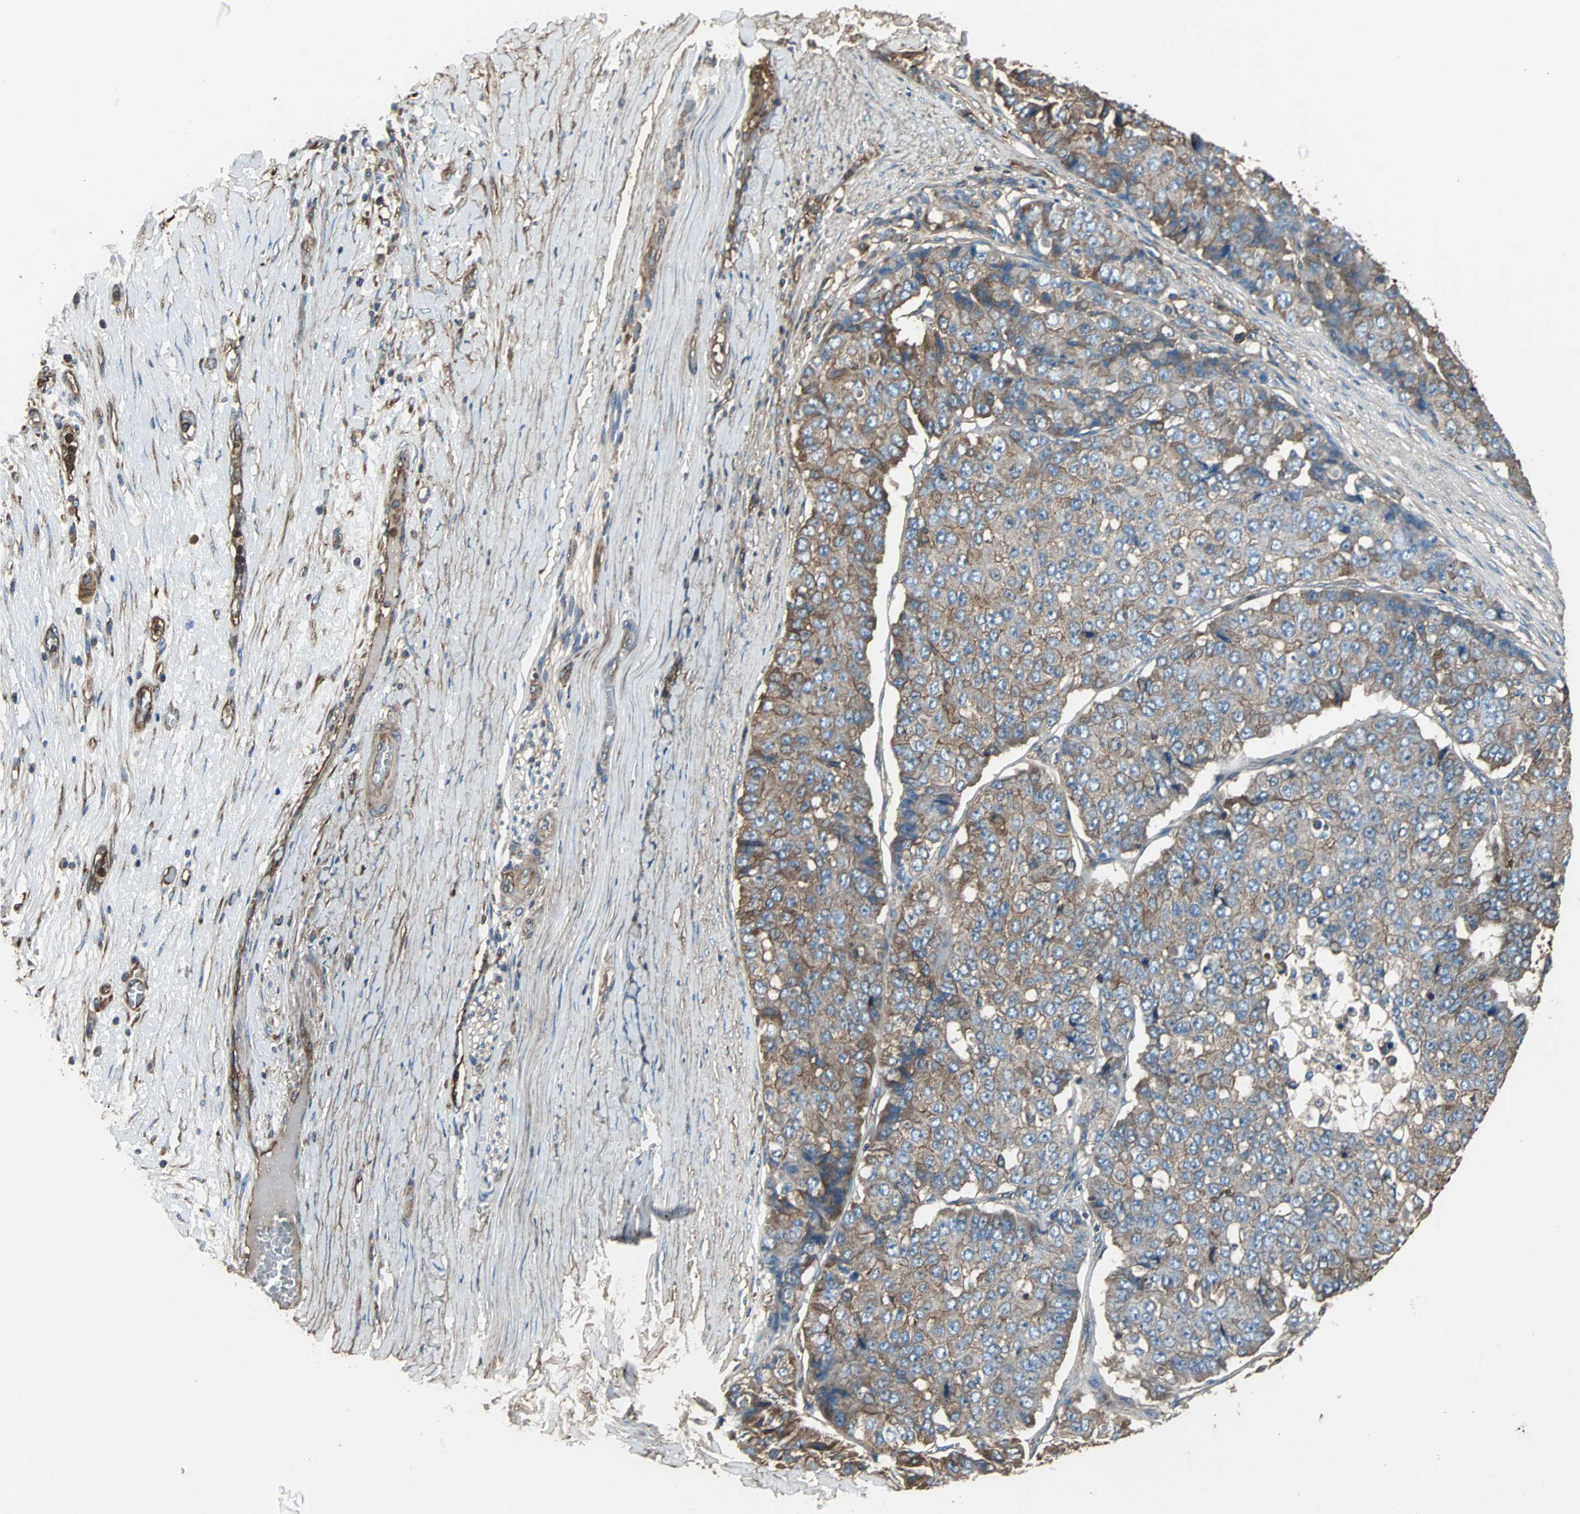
{"staining": {"intensity": "moderate", "quantity": ">75%", "location": "cytoplasmic/membranous"}, "tissue": "pancreatic cancer", "cell_type": "Tumor cells", "image_type": "cancer", "snomed": [{"axis": "morphology", "description": "Adenocarcinoma, NOS"}, {"axis": "topography", "description": "Pancreas"}], "caption": "Human pancreatic cancer (adenocarcinoma) stained with a protein marker exhibits moderate staining in tumor cells.", "gene": "ACTN1", "patient": {"sex": "male", "age": 50}}